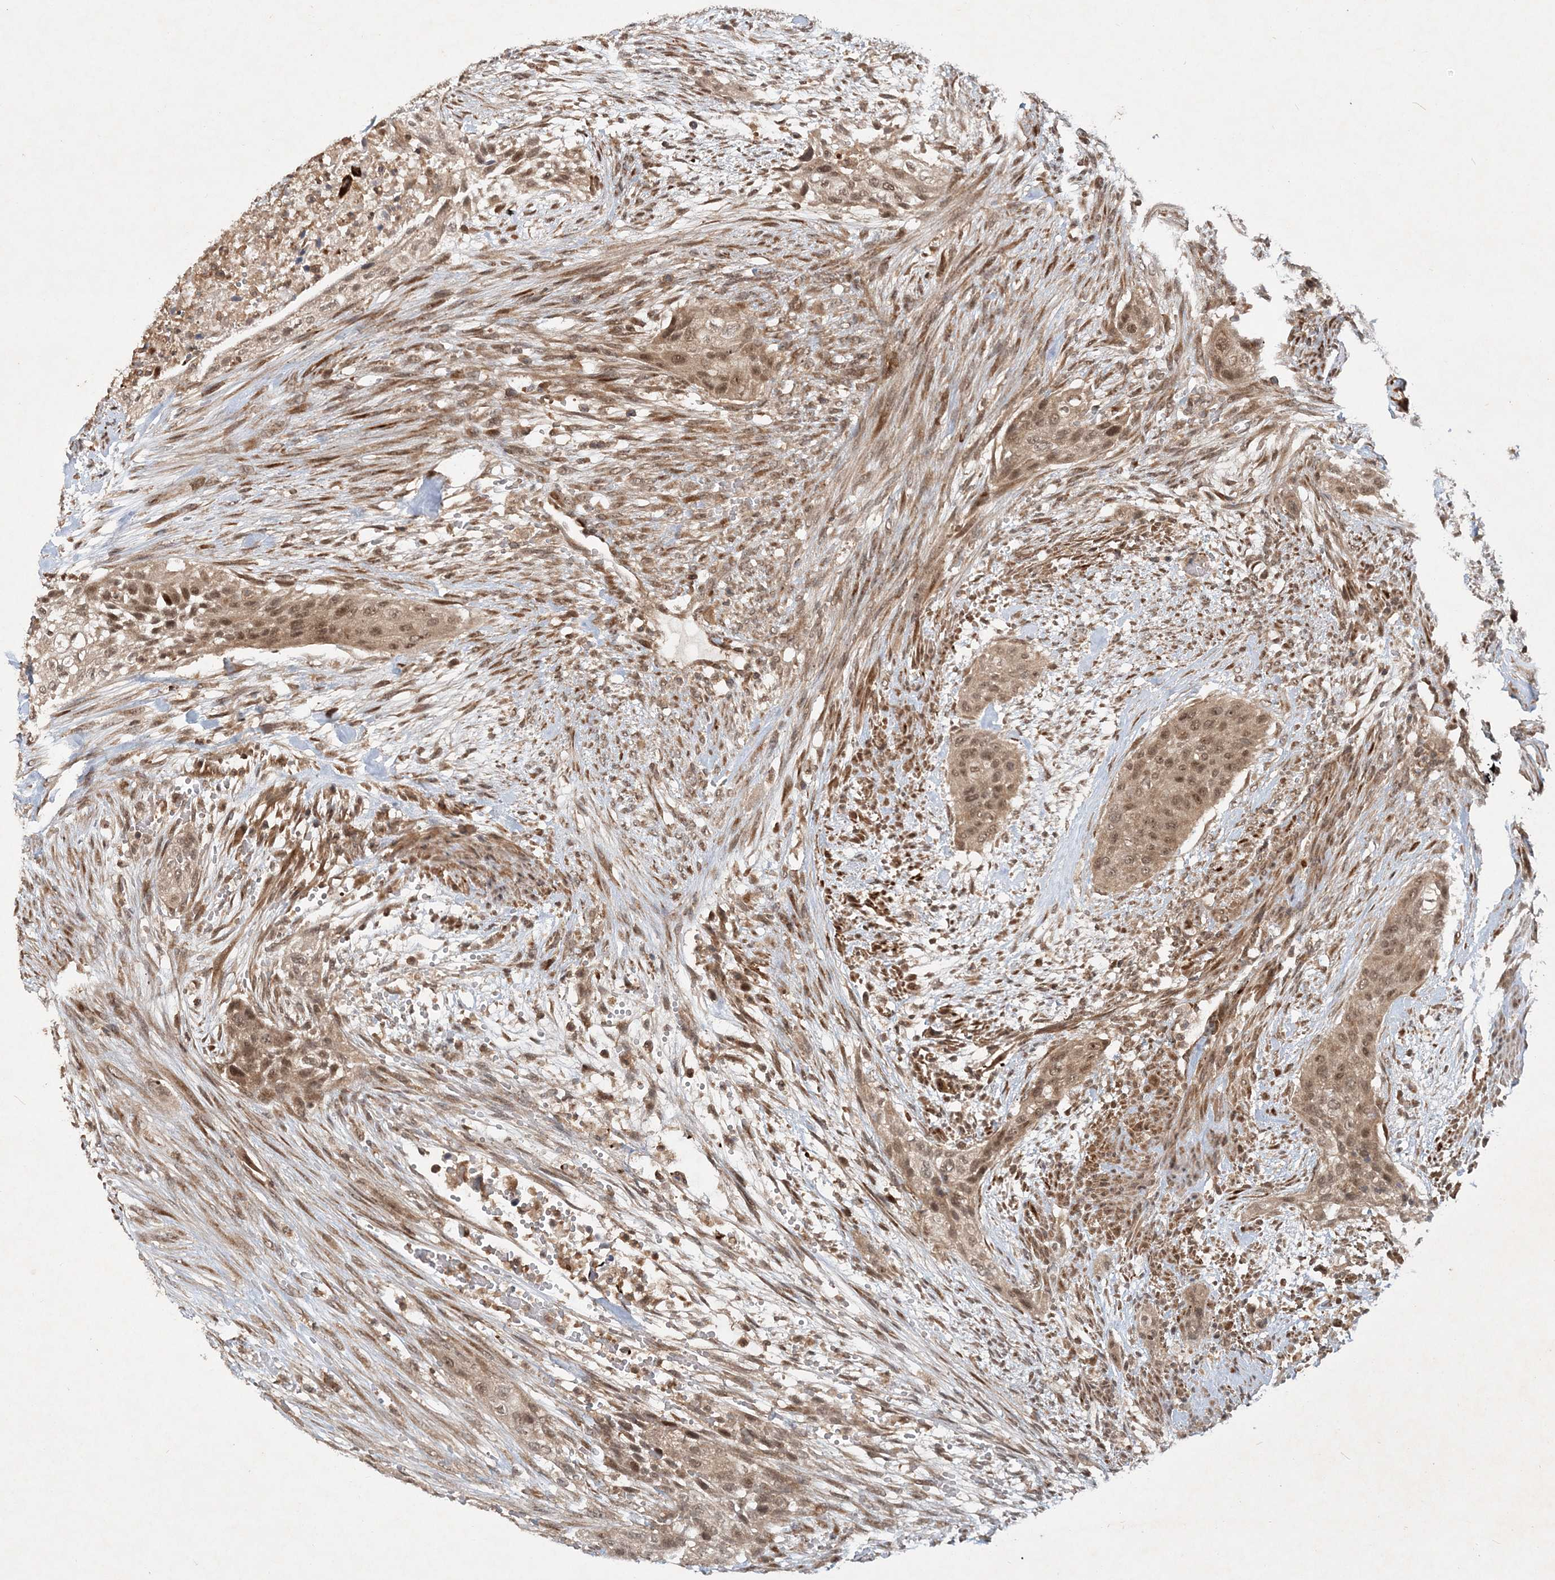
{"staining": {"intensity": "moderate", "quantity": ">75%", "location": "nuclear"}, "tissue": "urothelial cancer", "cell_type": "Tumor cells", "image_type": "cancer", "snomed": [{"axis": "morphology", "description": "Urothelial carcinoma, High grade"}, {"axis": "topography", "description": "Urinary bladder"}], "caption": "Urothelial carcinoma (high-grade) stained for a protein exhibits moderate nuclear positivity in tumor cells.", "gene": "UBR3", "patient": {"sex": "male", "age": 35}}